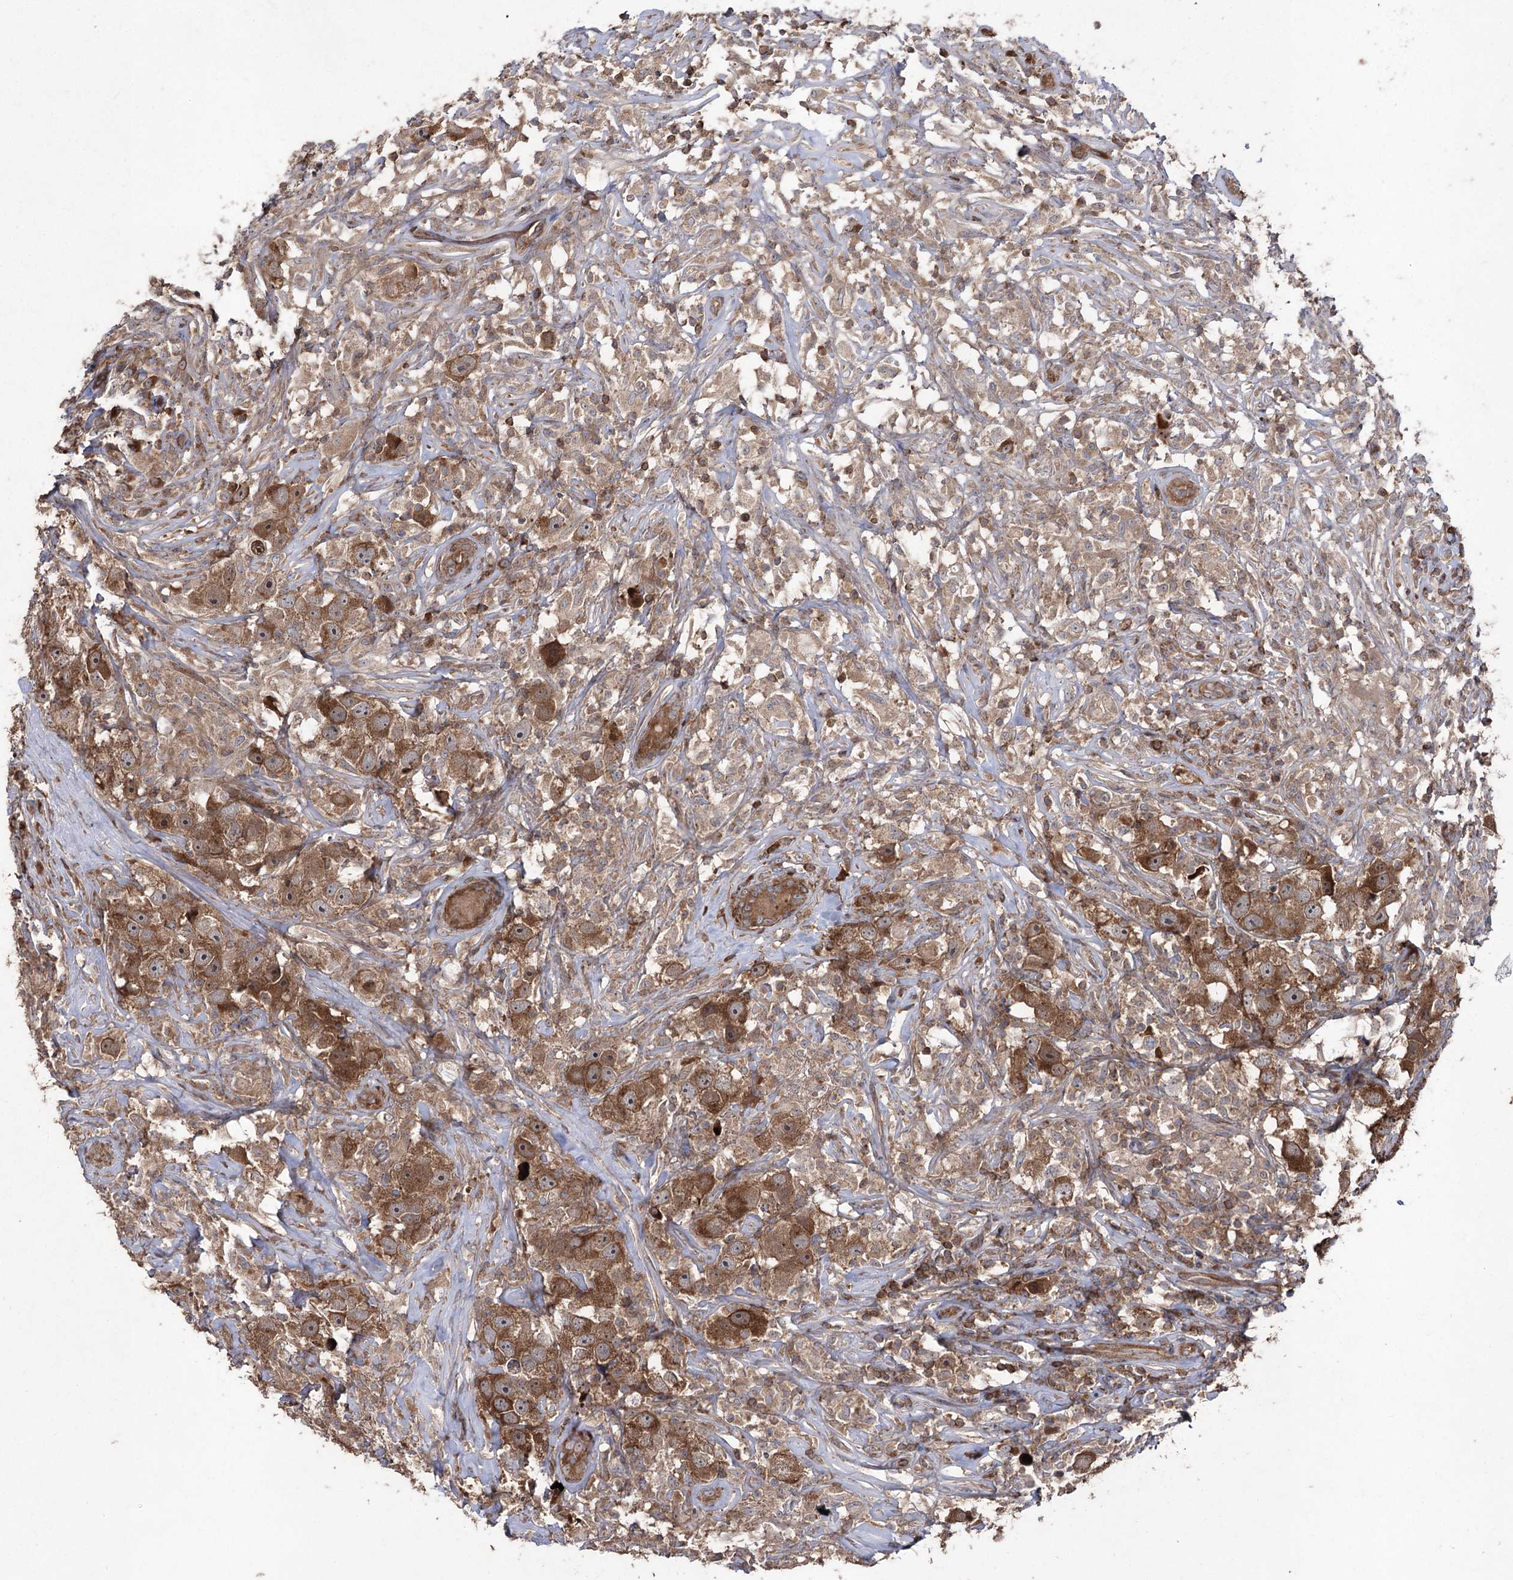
{"staining": {"intensity": "moderate", "quantity": ">75%", "location": "cytoplasmic/membranous"}, "tissue": "testis cancer", "cell_type": "Tumor cells", "image_type": "cancer", "snomed": [{"axis": "morphology", "description": "Seminoma, NOS"}, {"axis": "topography", "description": "Testis"}], "caption": "Protein expression analysis of human testis cancer reveals moderate cytoplasmic/membranous expression in approximately >75% of tumor cells.", "gene": "LARS2", "patient": {"sex": "male", "age": 49}}